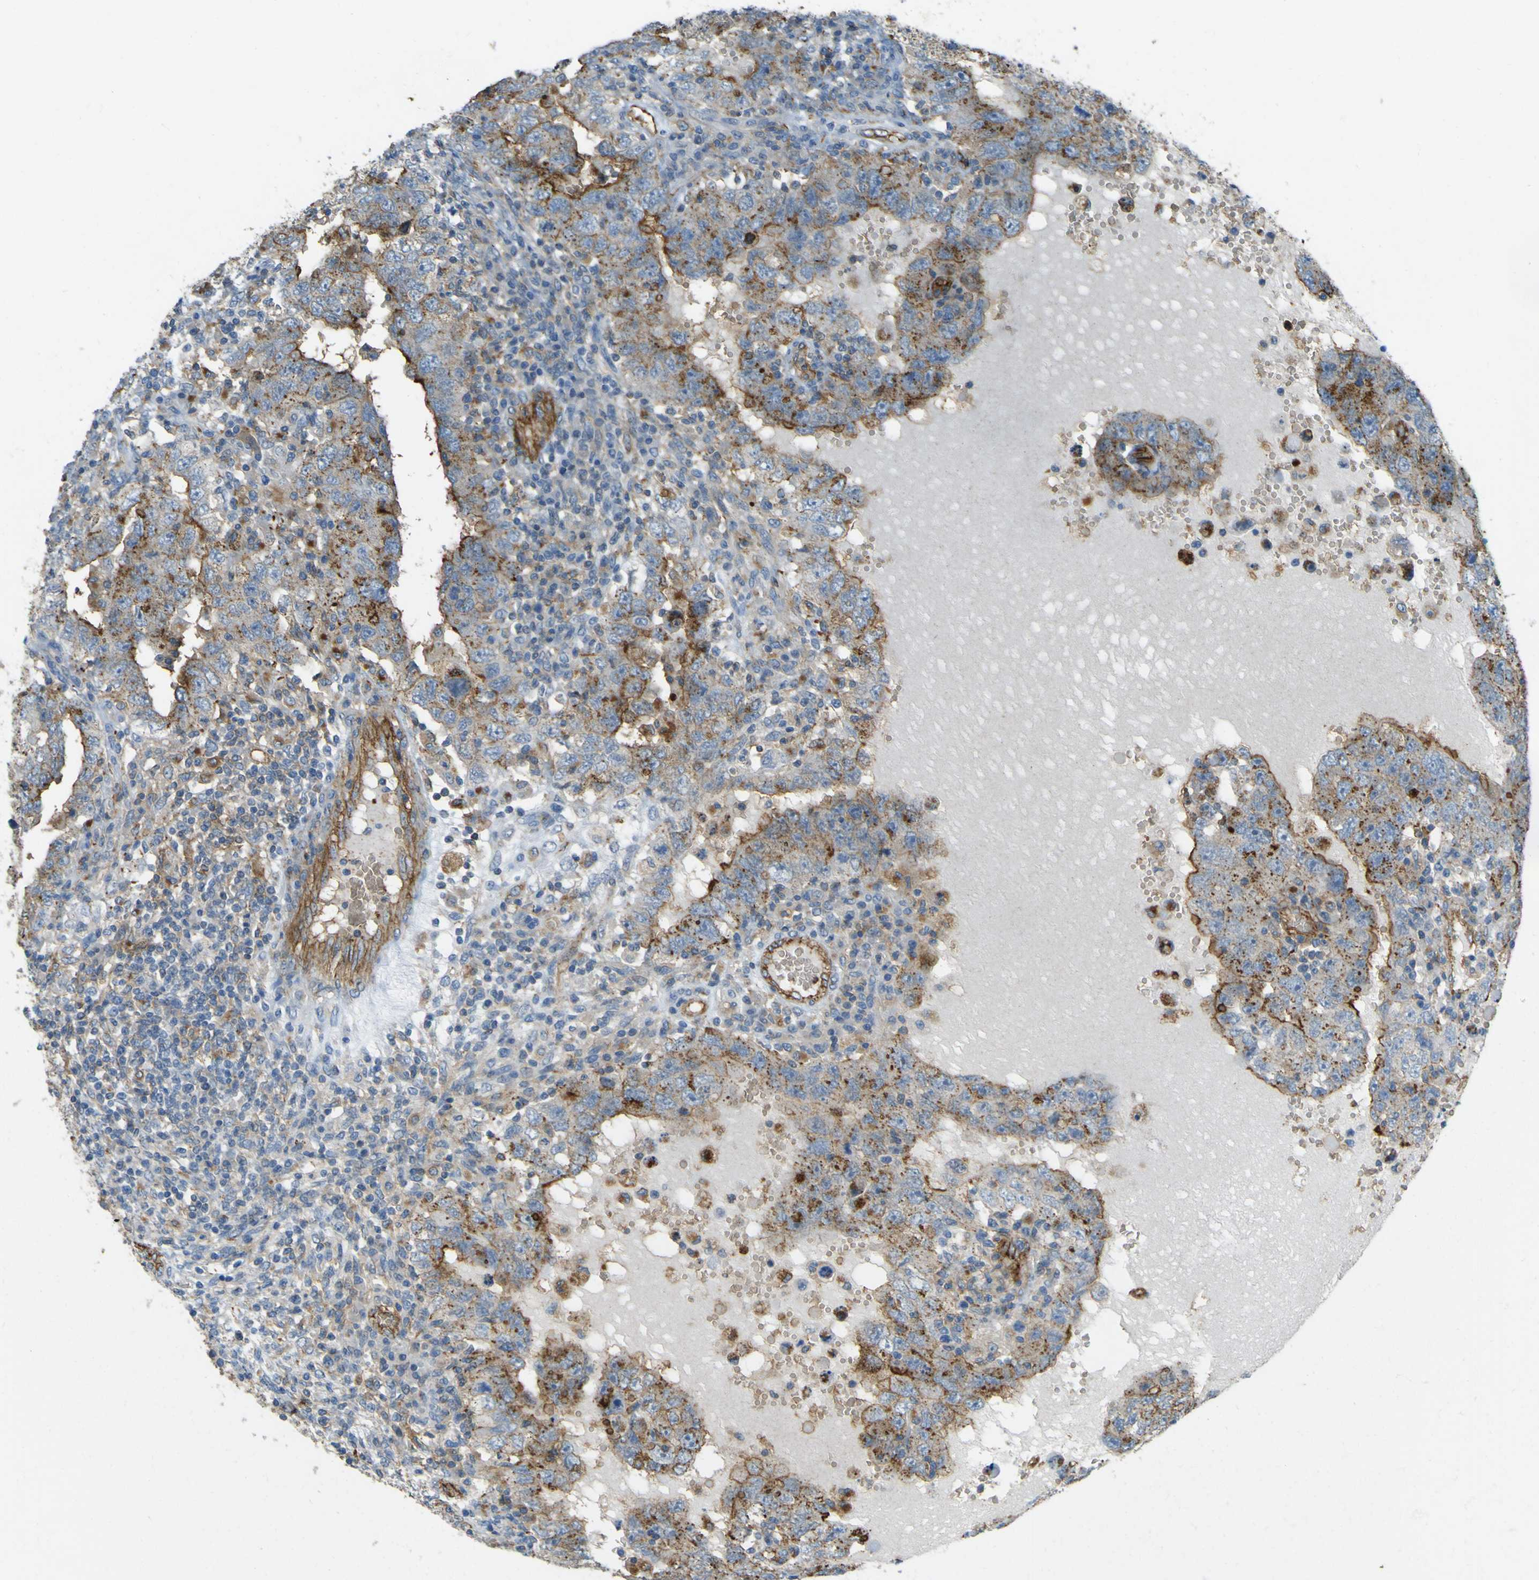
{"staining": {"intensity": "moderate", "quantity": "25%-75%", "location": "cytoplasmic/membranous"}, "tissue": "testis cancer", "cell_type": "Tumor cells", "image_type": "cancer", "snomed": [{"axis": "morphology", "description": "Carcinoma, Embryonal, NOS"}, {"axis": "topography", "description": "Testis"}], "caption": "DAB immunohistochemical staining of testis cancer (embryonal carcinoma) reveals moderate cytoplasmic/membranous protein staining in about 25%-75% of tumor cells. (DAB (3,3'-diaminobenzidine) IHC, brown staining for protein, blue staining for nuclei).", "gene": "PLXDC1", "patient": {"sex": "male", "age": 26}}